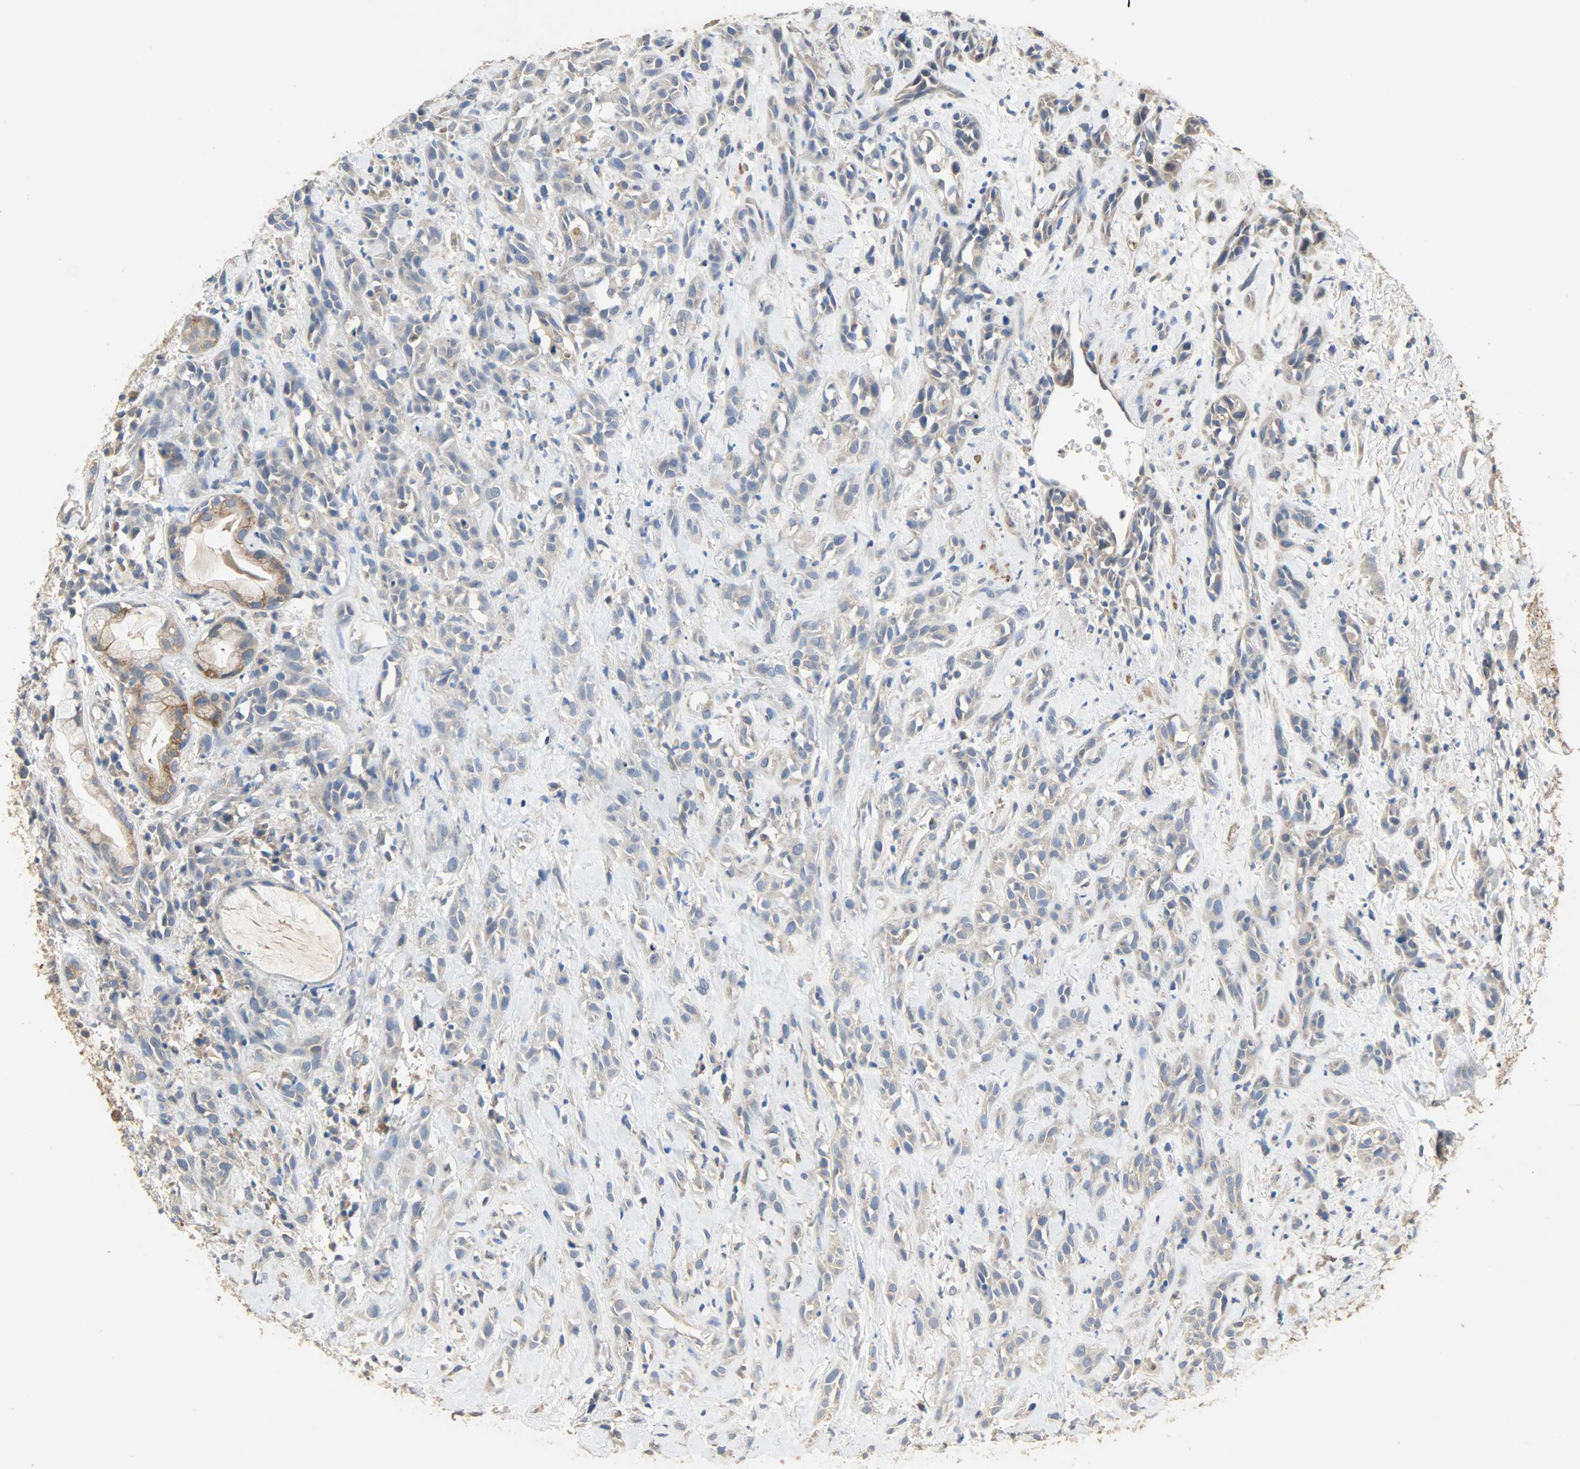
{"staining": {"intensity": "weak", "quantity": ">75%", "location": "cytoplasmic/membranous"}, "tissue": "head and neck cancer", "cell_type": "Tumor cells", "image_type": "cancer", "snomed": [{"axis": "morphology", "description": "Squamous cell carcinoma, NOS"}, {"axis": "topography", "description": "Head-Neck"}], "caption": "Tumor cells display low levels of weak cytoplasmic/membranous staining in approximately >75% of cells in head and neck squamous cell carcinoma.", "gene": "CDKN2C", "patient": {"sex": "male", "age": 62}}